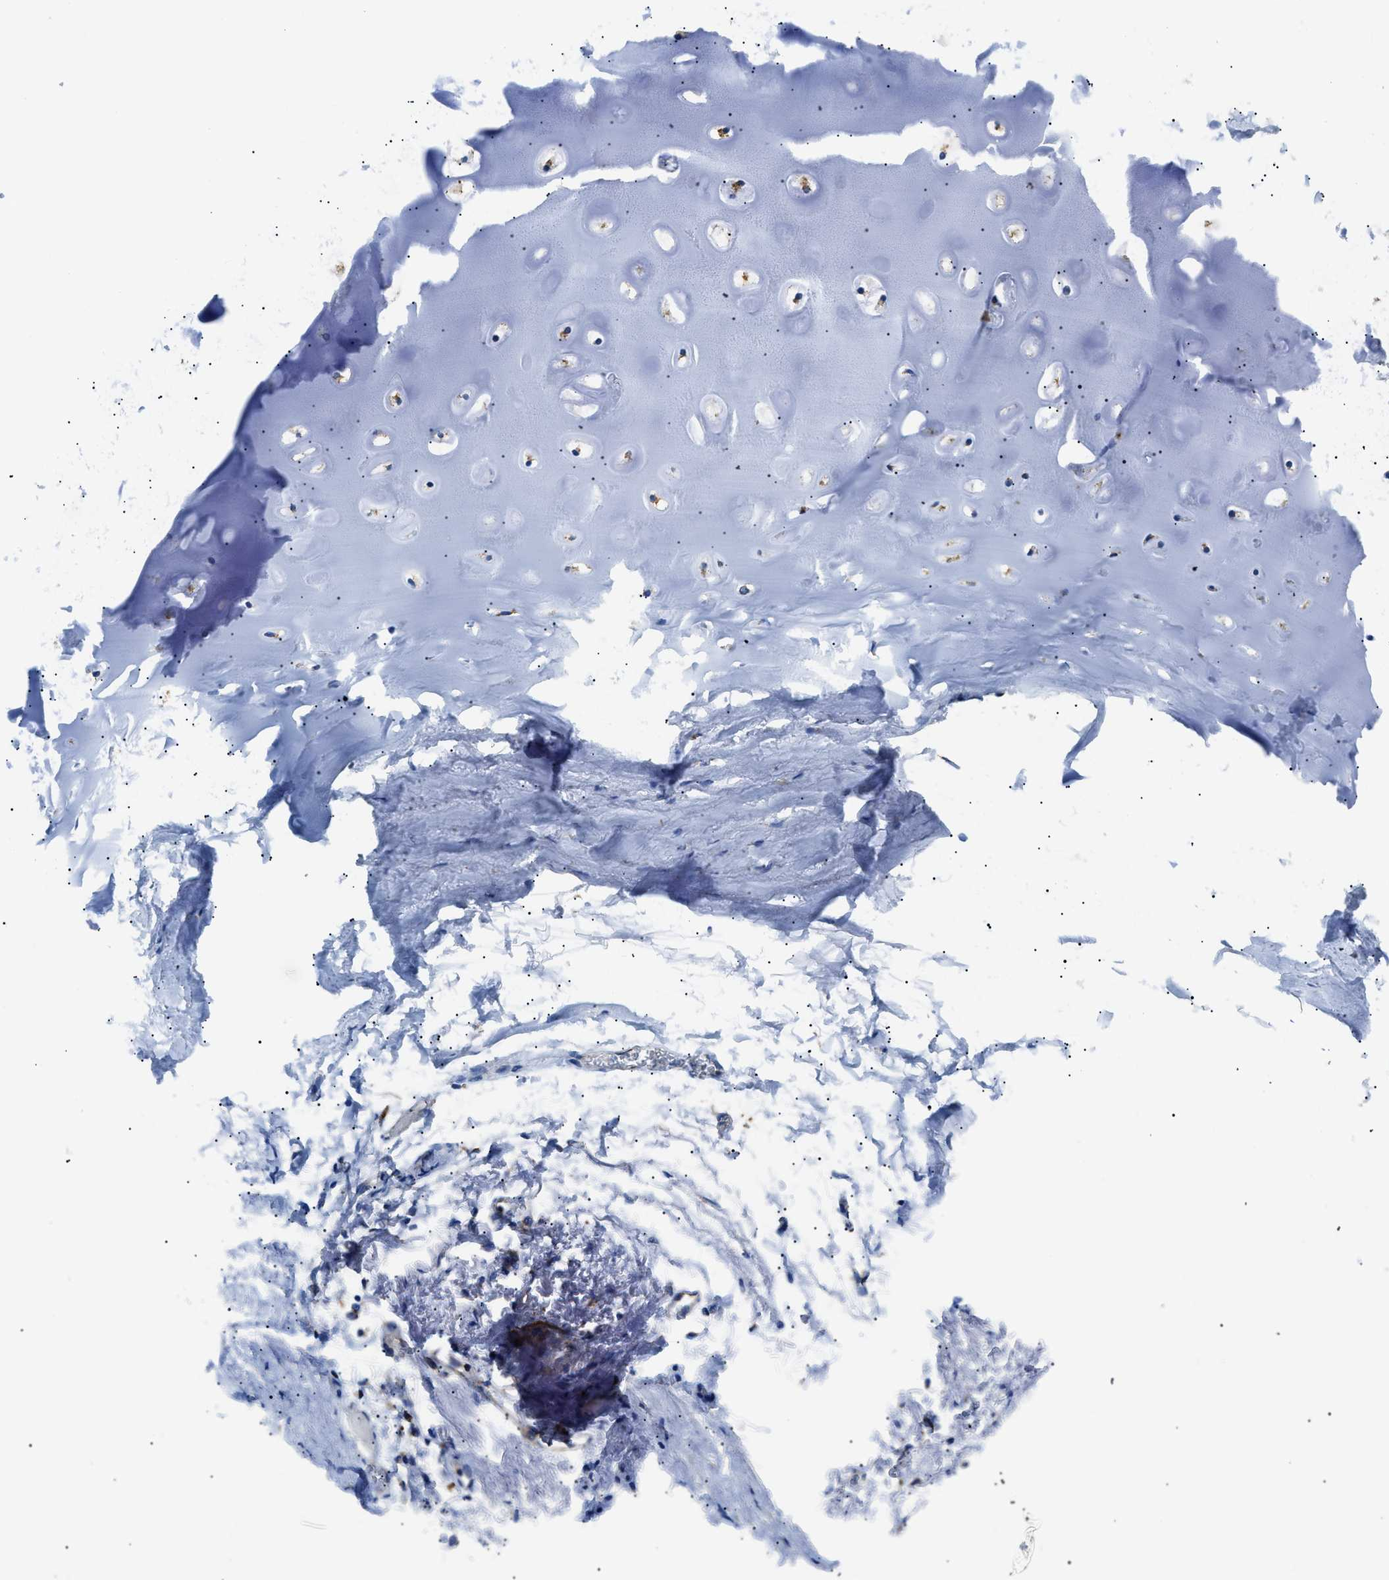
{"staining": {"intensity": "negative", "quantity": "none", "location": "none"}, "tissue": "adipose tissue", "cell_type": "Adipocytes", "image_type": "normal", "snomed": [{"axis": "morphology", "description": "Normal tissue, NOS"}, {"axis": "topography", "description": "Bronchus"}], "caption": "Human adipose tissue stained for a protein using IHC reveals no positivity in adipocytes.", "gene": "PHB2", "patient": {"sex": "female", "age": 73}}